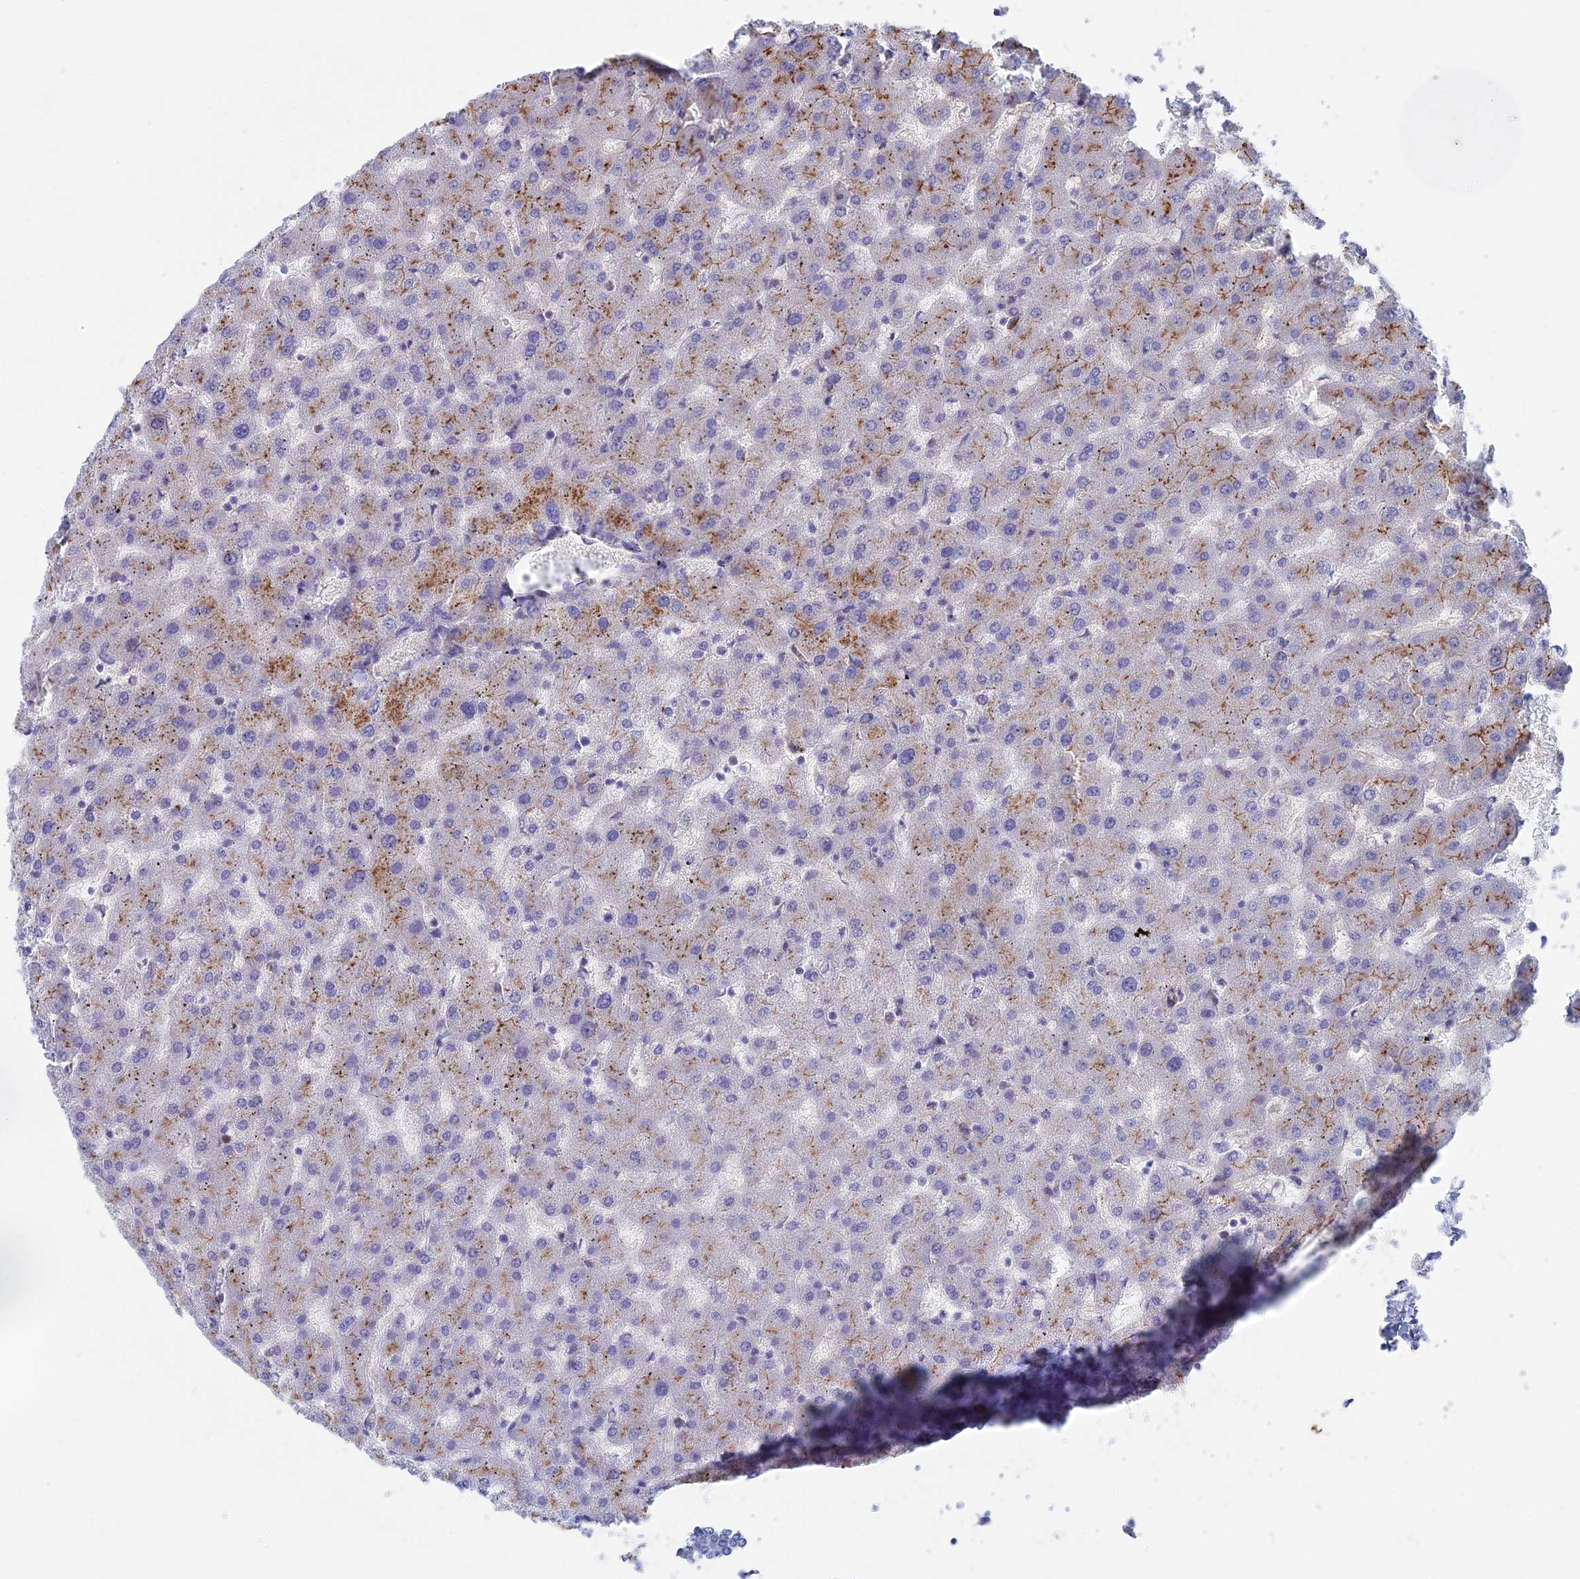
{"staining": {"intensity": "strong", "quantity": "25%-75%", "location": "cytoplasmic/membranous"}, "tissue": "liver", "cell_type": "Cholangiocytes", "image_type": "normal", "snomed": [{"axis": "morphology", "description": "Normal tissue, NOS"}, {"axis": "topography", "description": "Liver"}], "caption": "This micrograph demonstrates immunohistochemistry (IHC) staining of benign human liver, with high strong cytoplasmic/membranous expression in about 25%-75% of cholangiocytes.", "gene": "SLC2A6", "patient": {"sex": "female", "age": 63}}